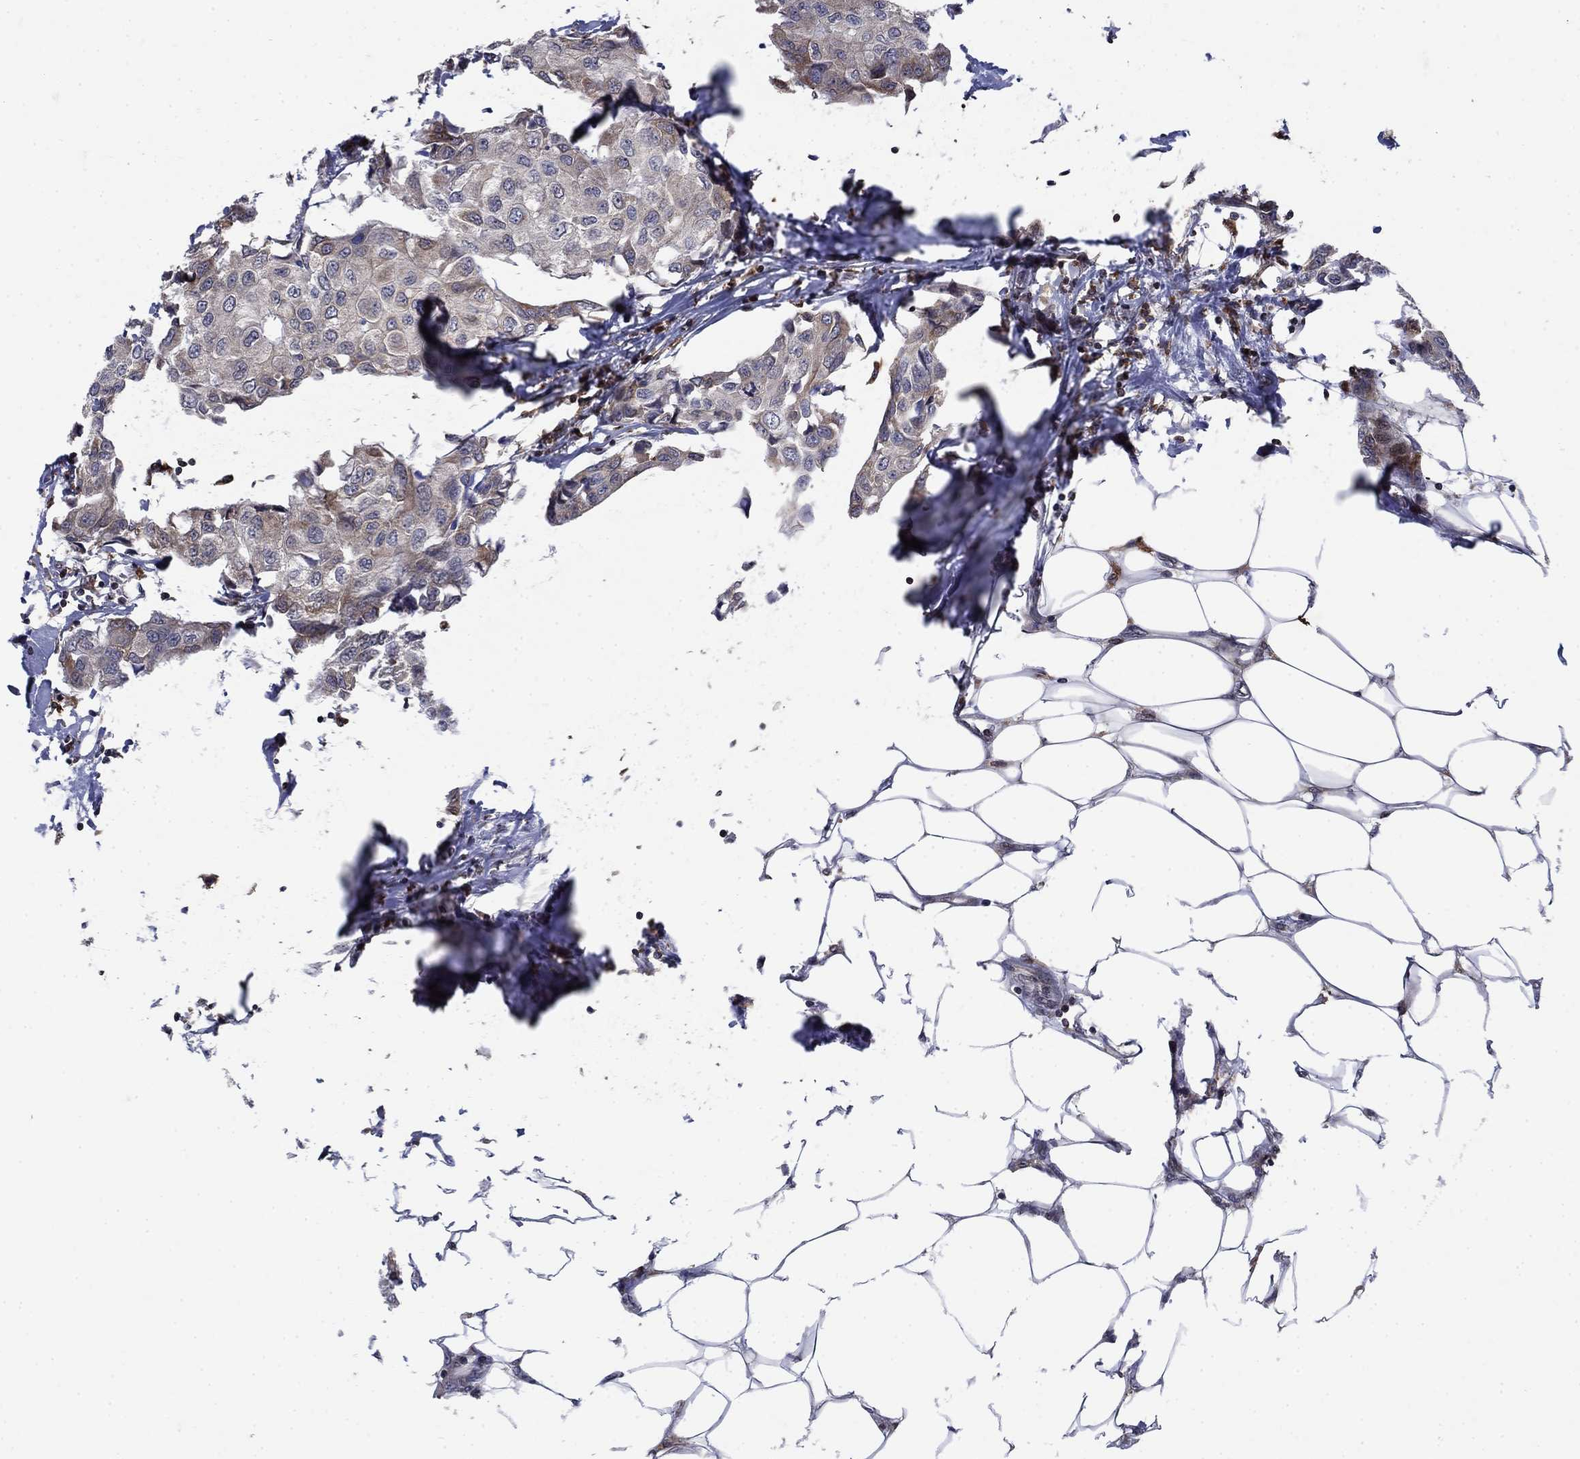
{"staining": {"intensity": "weak", "quantity": "<25%", "location": "cytoplasmic/membranous"}, "tissue": "breast cancer", "cell_type": "Tumor cells", "image_type": "cancer", "snomed": [{"axis": "morphology", "description": "Duct carcinoma"}, {"axis": "topography", "description": "Breast"}], "caption": "Tumor cells show no significant expression in breast cancer.", "gene": "DHRS7", "patient": {"sex": "female", "age": 80}}